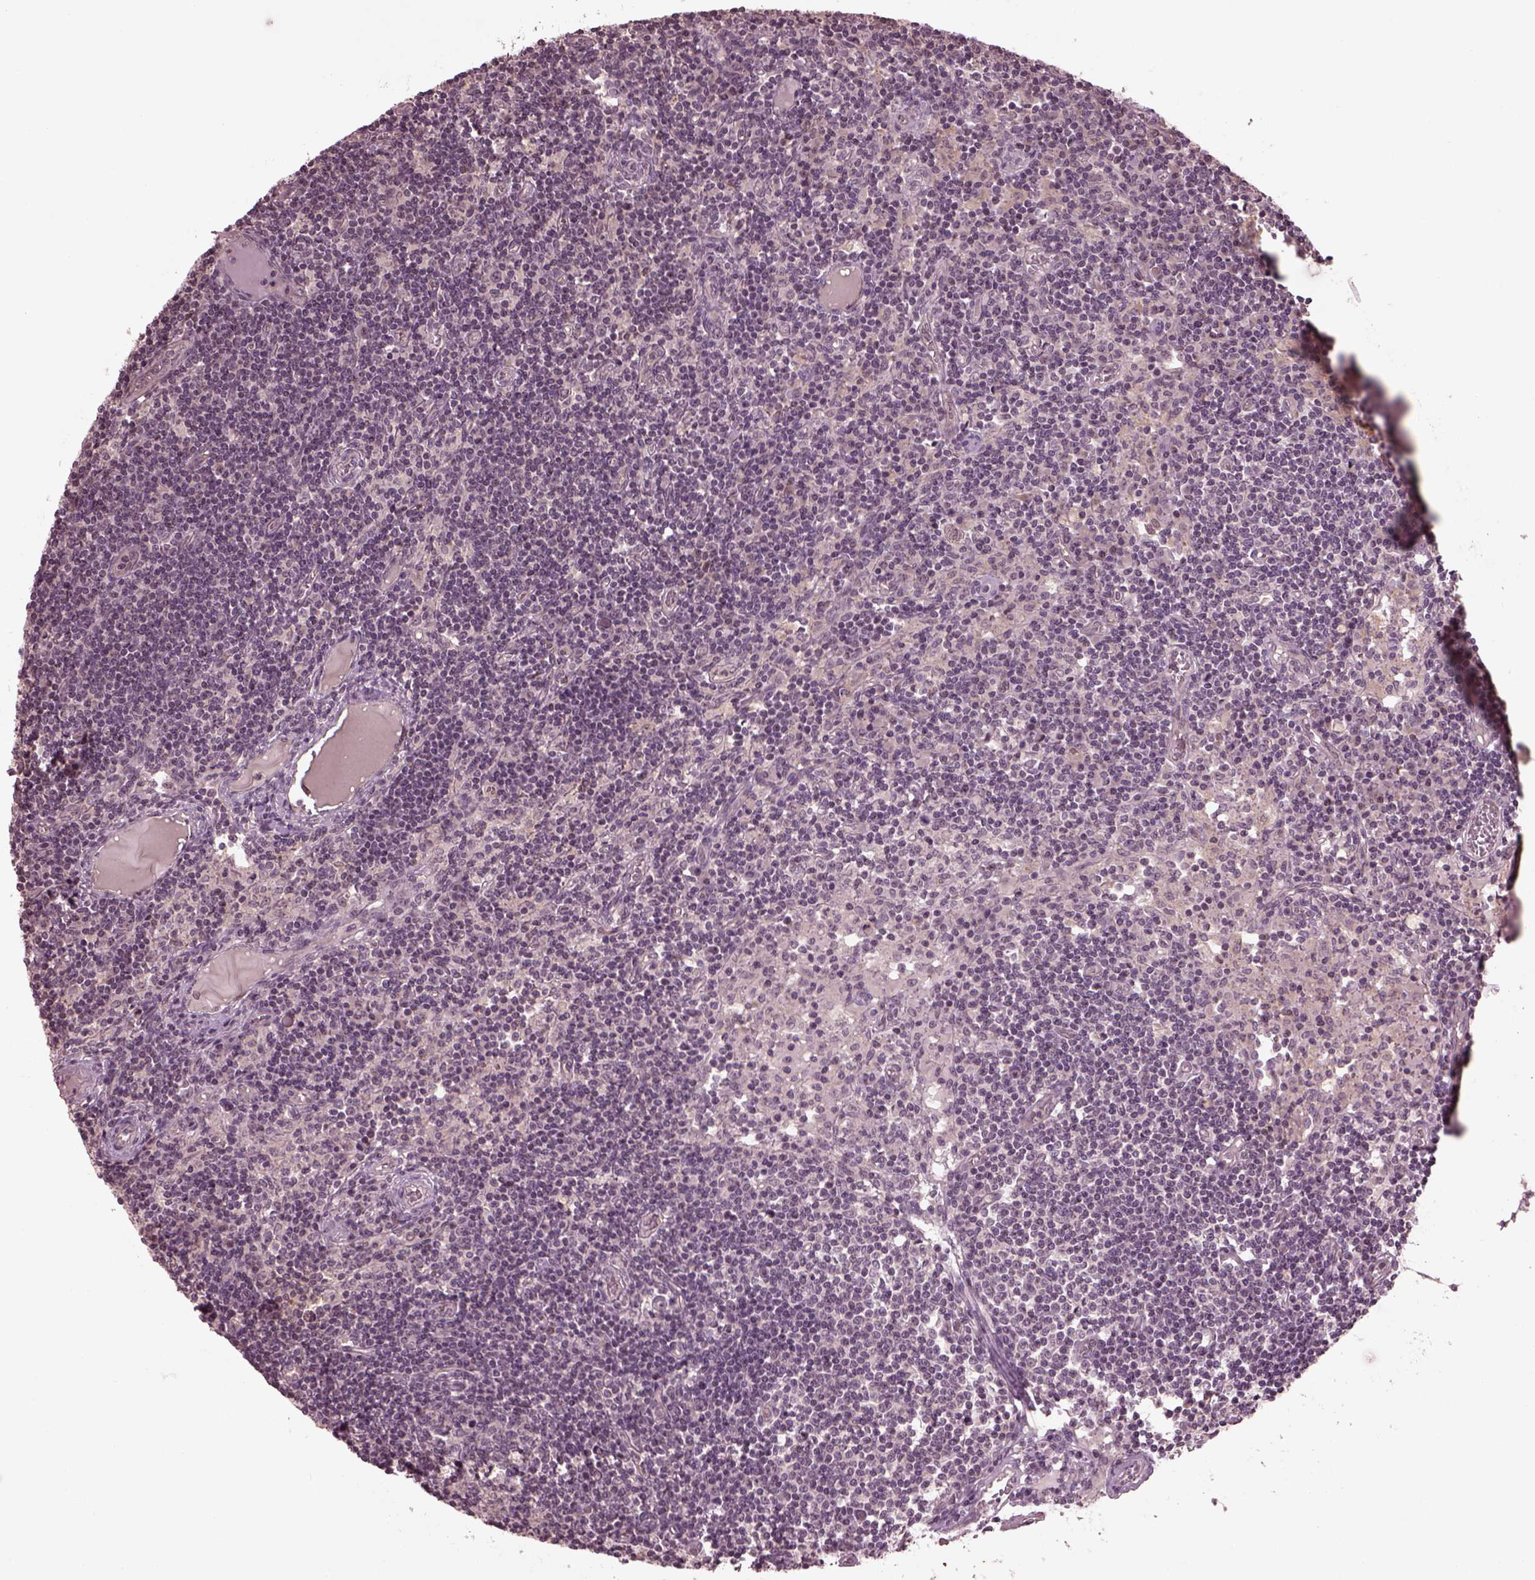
{"staining": {"intensity": "negative", "quantity": "none", "location": "none"}, "tissue": "lymph node", "cell_type": "Germinal center cells", "image_type": "normal", "snomed": [{"axis": "morphology", "description": "Normal tissue, NOS"}, {"axis": "topography", "description": "Lymph node"}], "caption": "Protein analysis of normal lymph node displays no significant expression in germinal center cells. (DAB (3,3'-diaminobenzidine) IHC with hematoxylin counter stain).", "gene": "GNRH1", "patient": {"sex": "female", "age": 72}}